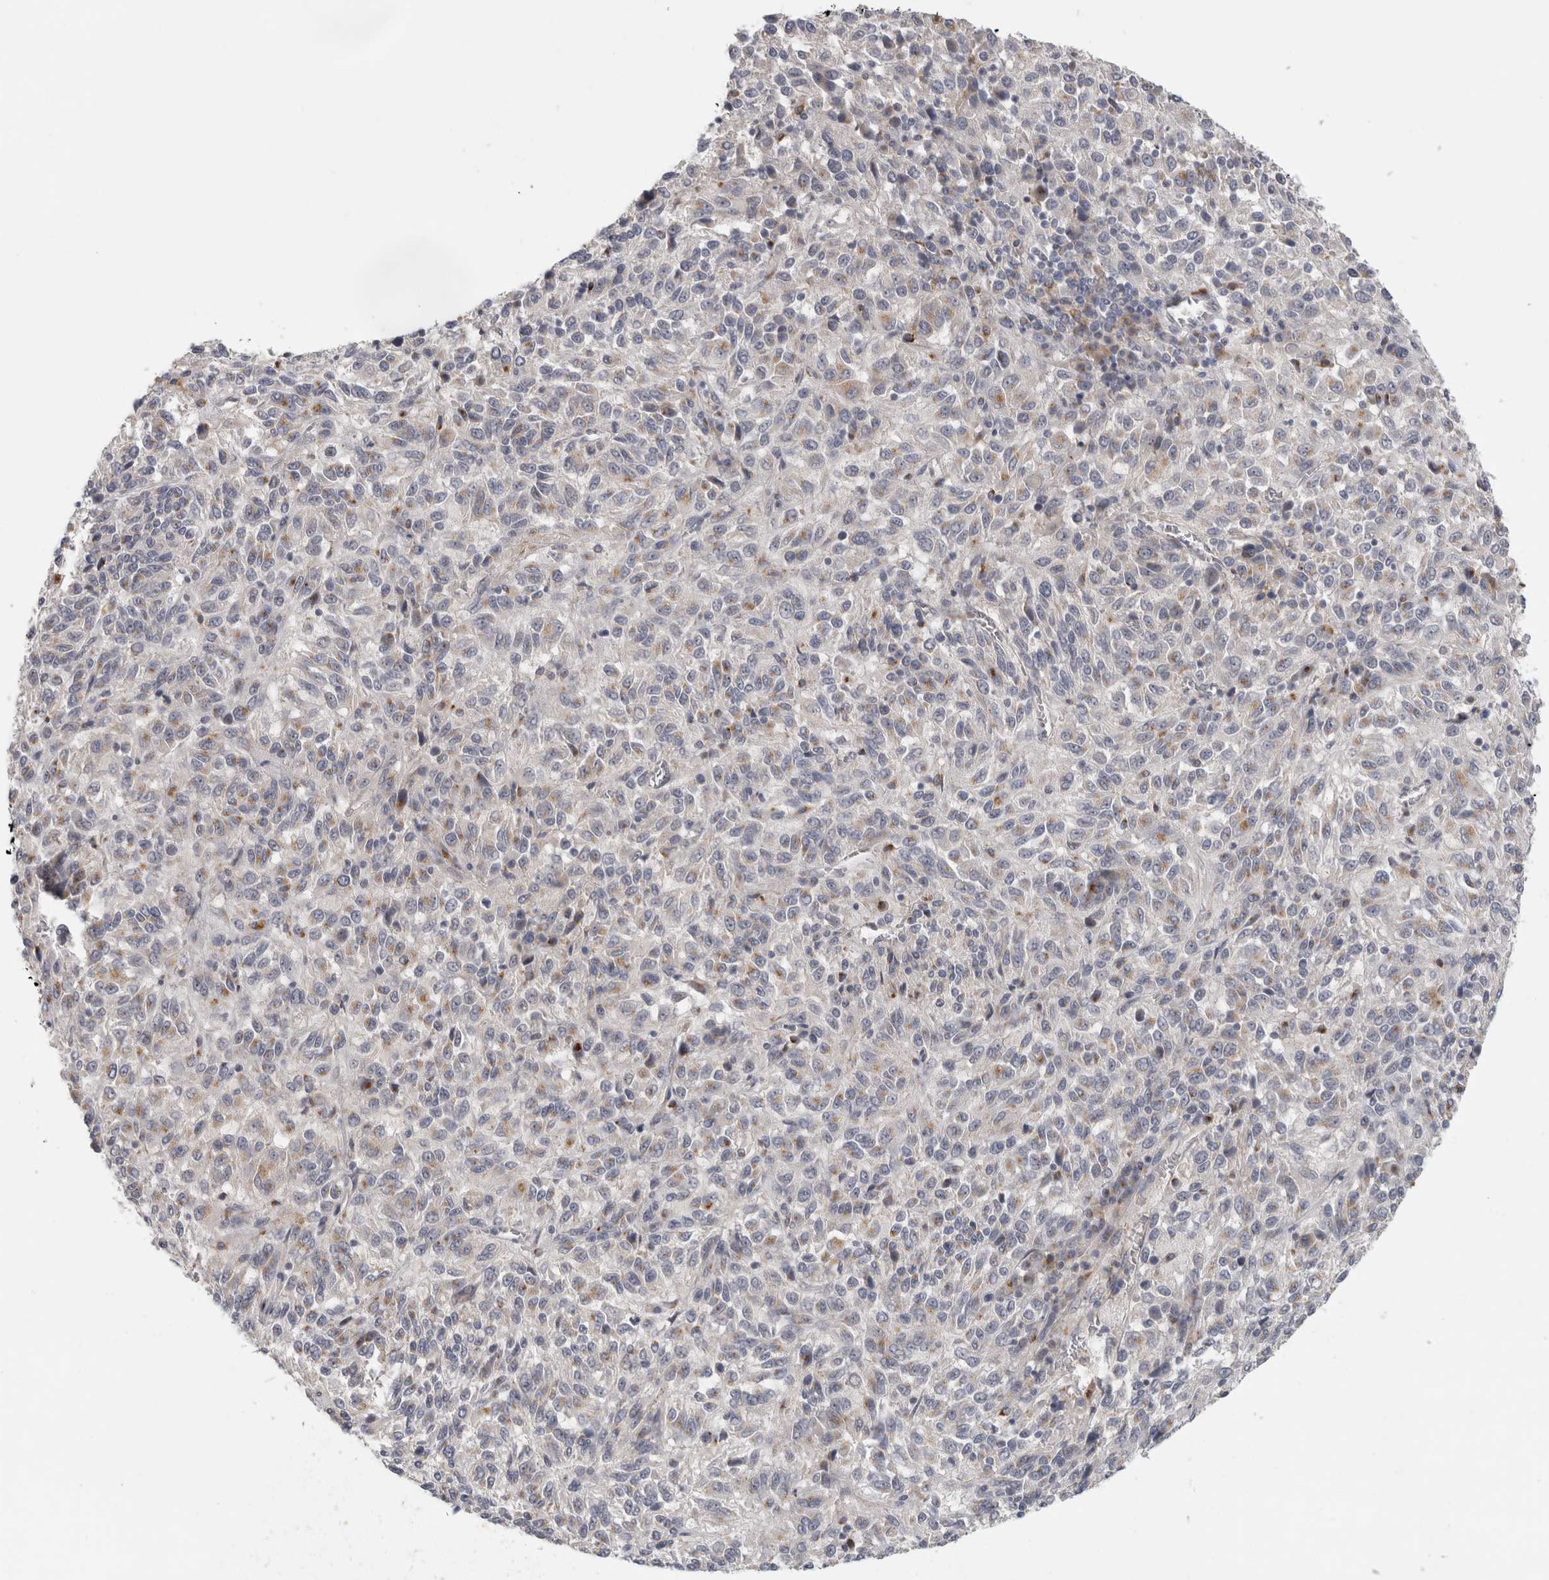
{"staining": {"intensity": "moderate", "quantity": "<25%", "location": "cytoplasmic/membranous"}, "tissue": "melanoma", "cell_type": "Tumor cells", "image_type": "cancer", "snomed": [{"axis": "morphology", "description": "Malignant melanoma, Metastatic site"}, {"axis": "topography", "description": "Lung"}], "caption": "Protein analysis of melanoma tissue displays moderate cytoplasmic/membranous positivity in about <25% of tumor cells.", "gene": "MGAT1", "patient": {"sex": "male", "age": 64}}